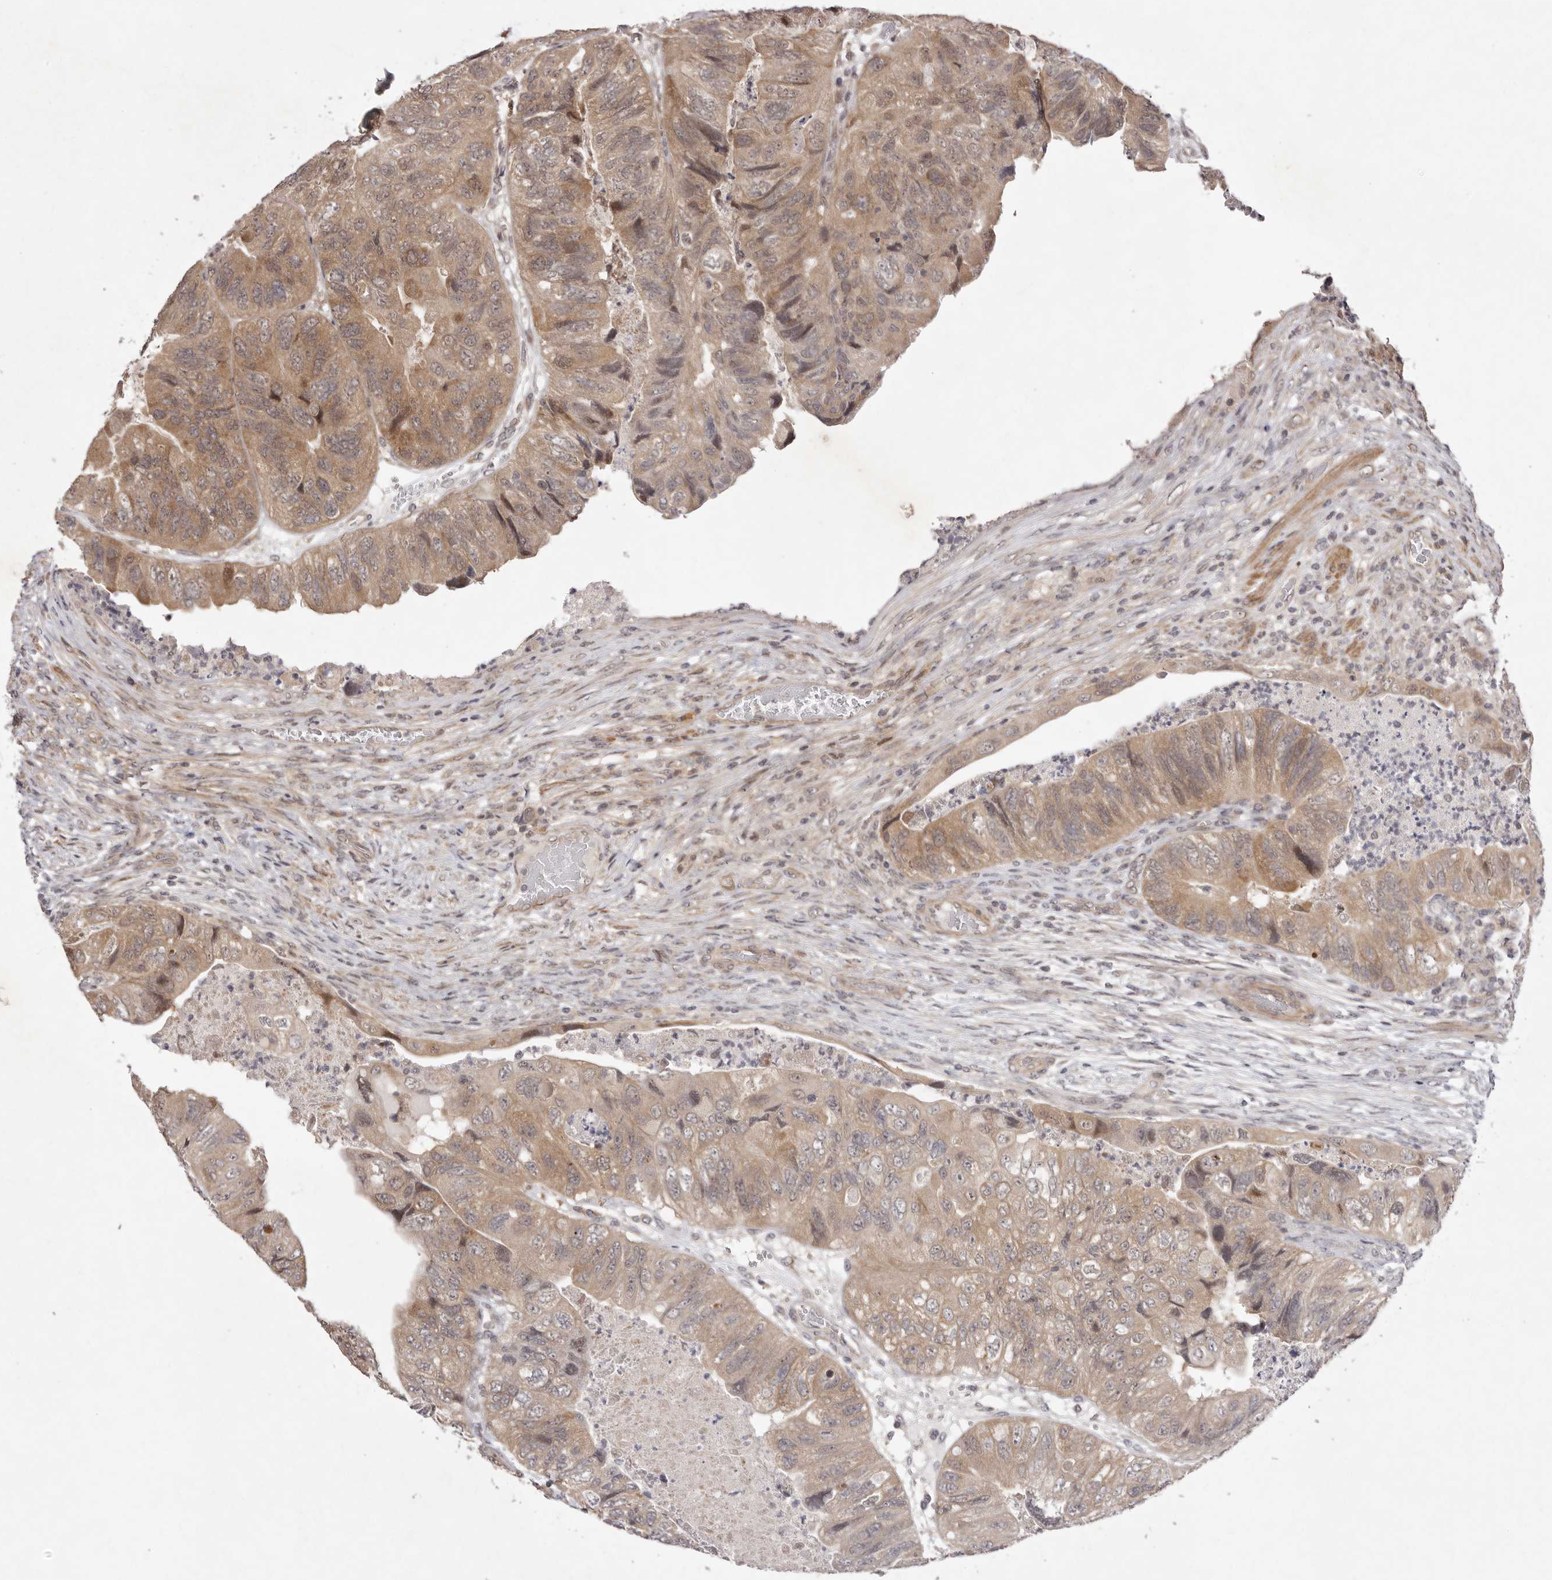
{"staining": {"intensity": "moderate", "quantity": ">75%", "location": "cytoplasmic/membranous"}, "tissue": "colorectal cancer", "cell_type": "Tumor cells", "image_type": "cancer", "snomed": [{"axis": "morphology", "description": "Adenocarcinoma, NOS"}, {"axis": "topography", "description": "Rectum"}], "caption": "Human colorectal cancer stained with a protein marker displays moderate staining in tumor cells.", "gene": "BUD31", "patient": {"sex": "male", "age": 63}}